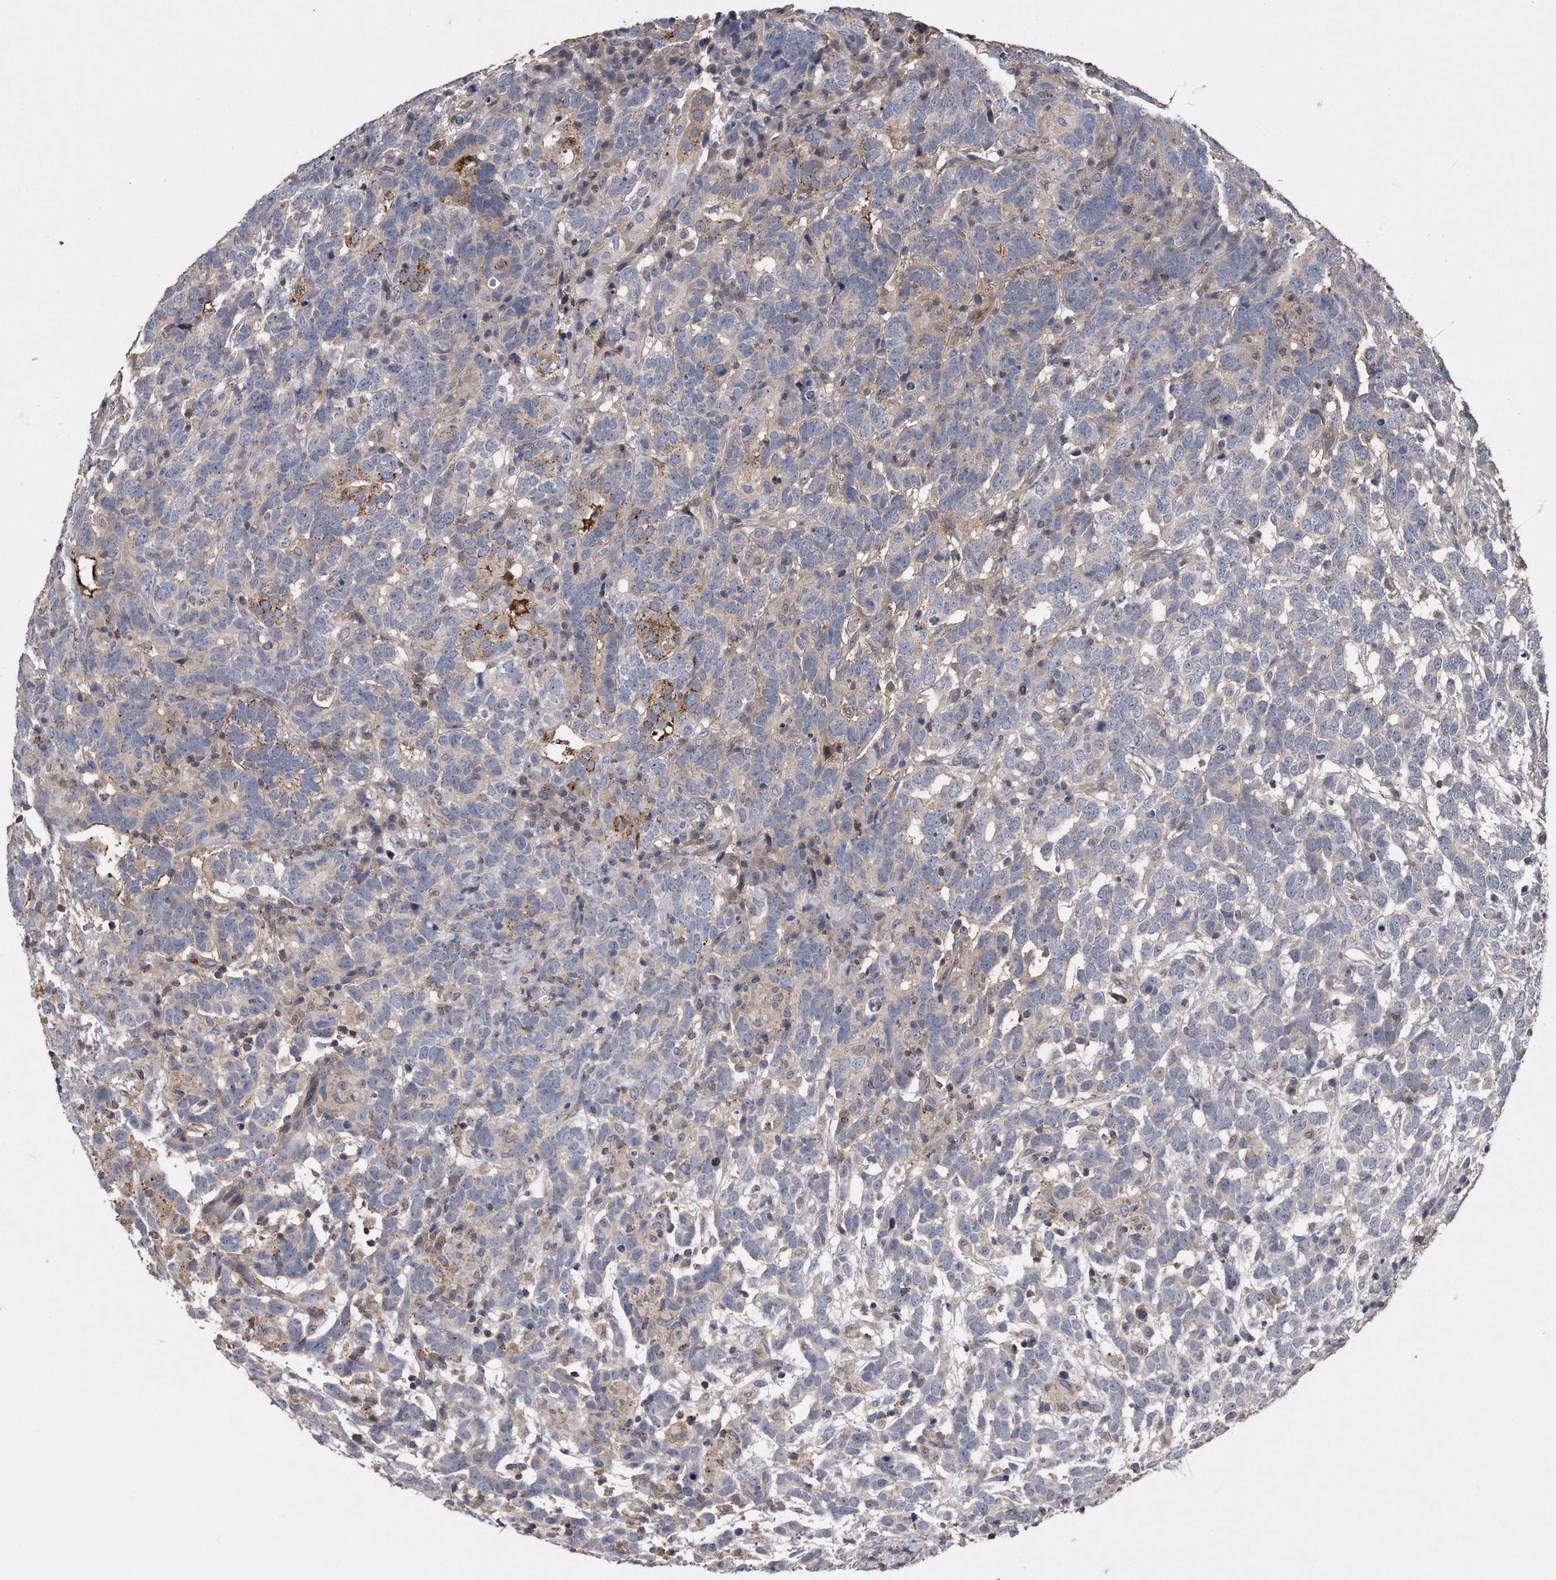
{"staining": {"intensity": "negative", "quantity": "none", "location": "none"}, "tissue": "testis cancer", "cell_type": "Tumor cells", "image_type": "cancer", "snomed": [{"axis": "morphology", "description": "Carcinoma, Embryonal, NOS"}, {"axis": "topography", "description": "Testis"}], "caption": "DAB (3,3'-diaminobenzidine) immunohistochemical staining of testis cancer displays no significant positivity in tumor cells.", "gene": "KCND3", "patient": {"sex": "male", "age": 26}}